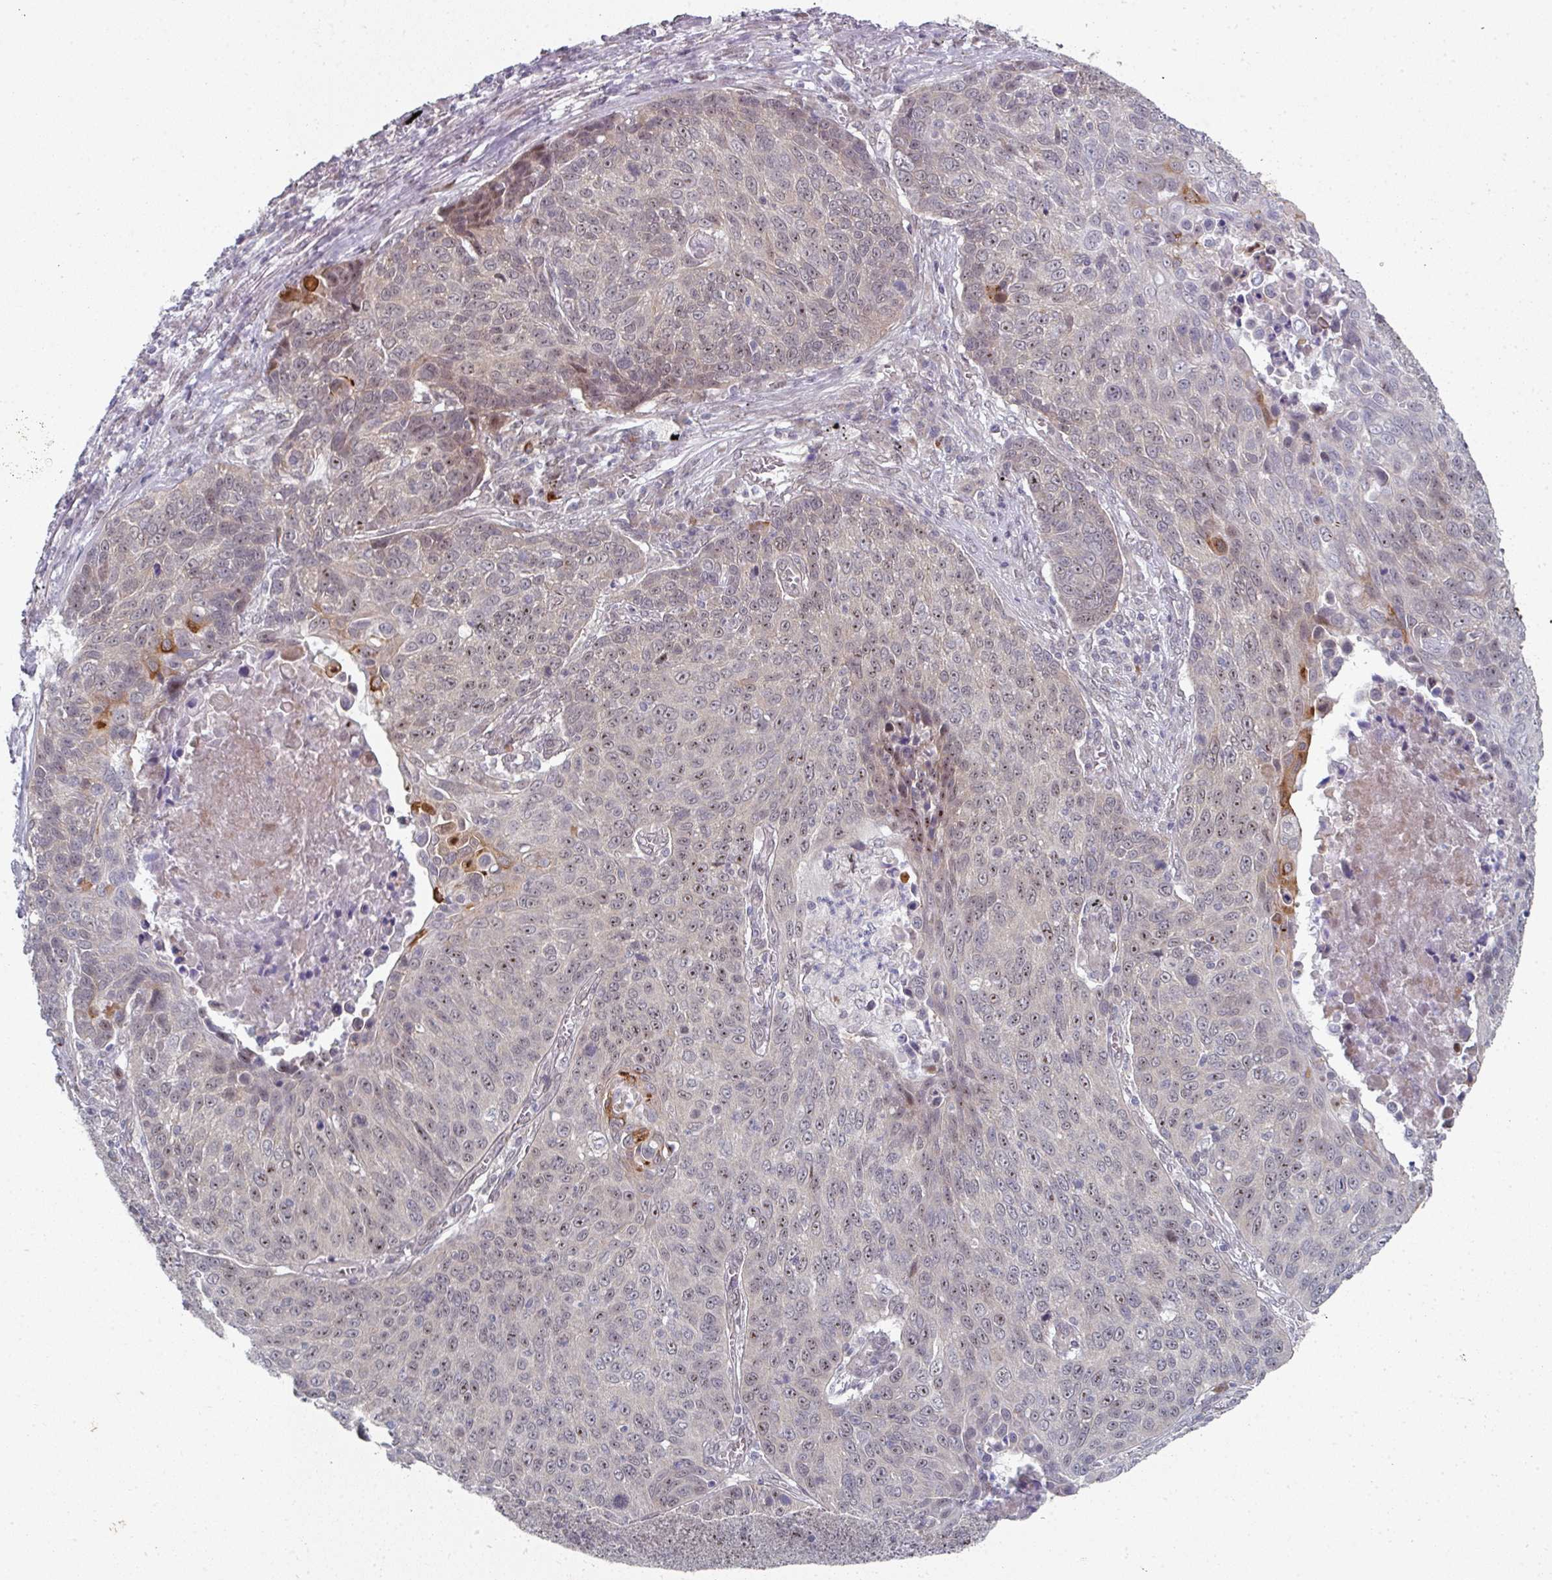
{"staining": {"intensity": "moderate", "quantity": "<25%", "location": "cytoplasmic/membranous"}, "tissue": "lung cancer", "cell_type": "Tumor cells", "image_type": "cancer", "snomed": [{"axis": "morphology", "description": "Squamous cell carcinoma, NOS"}, {"axis": "topography", "description": "Lung"}], "caption": "Immunohistochemical staining of lung cancer (squamous cell carcinoma) displays low levels of moderate cytoplasmic/membranous staining in about <25% of tumor cells.", "gene": "TMCC1", "patient": {"sex": "male", "age": 78}}